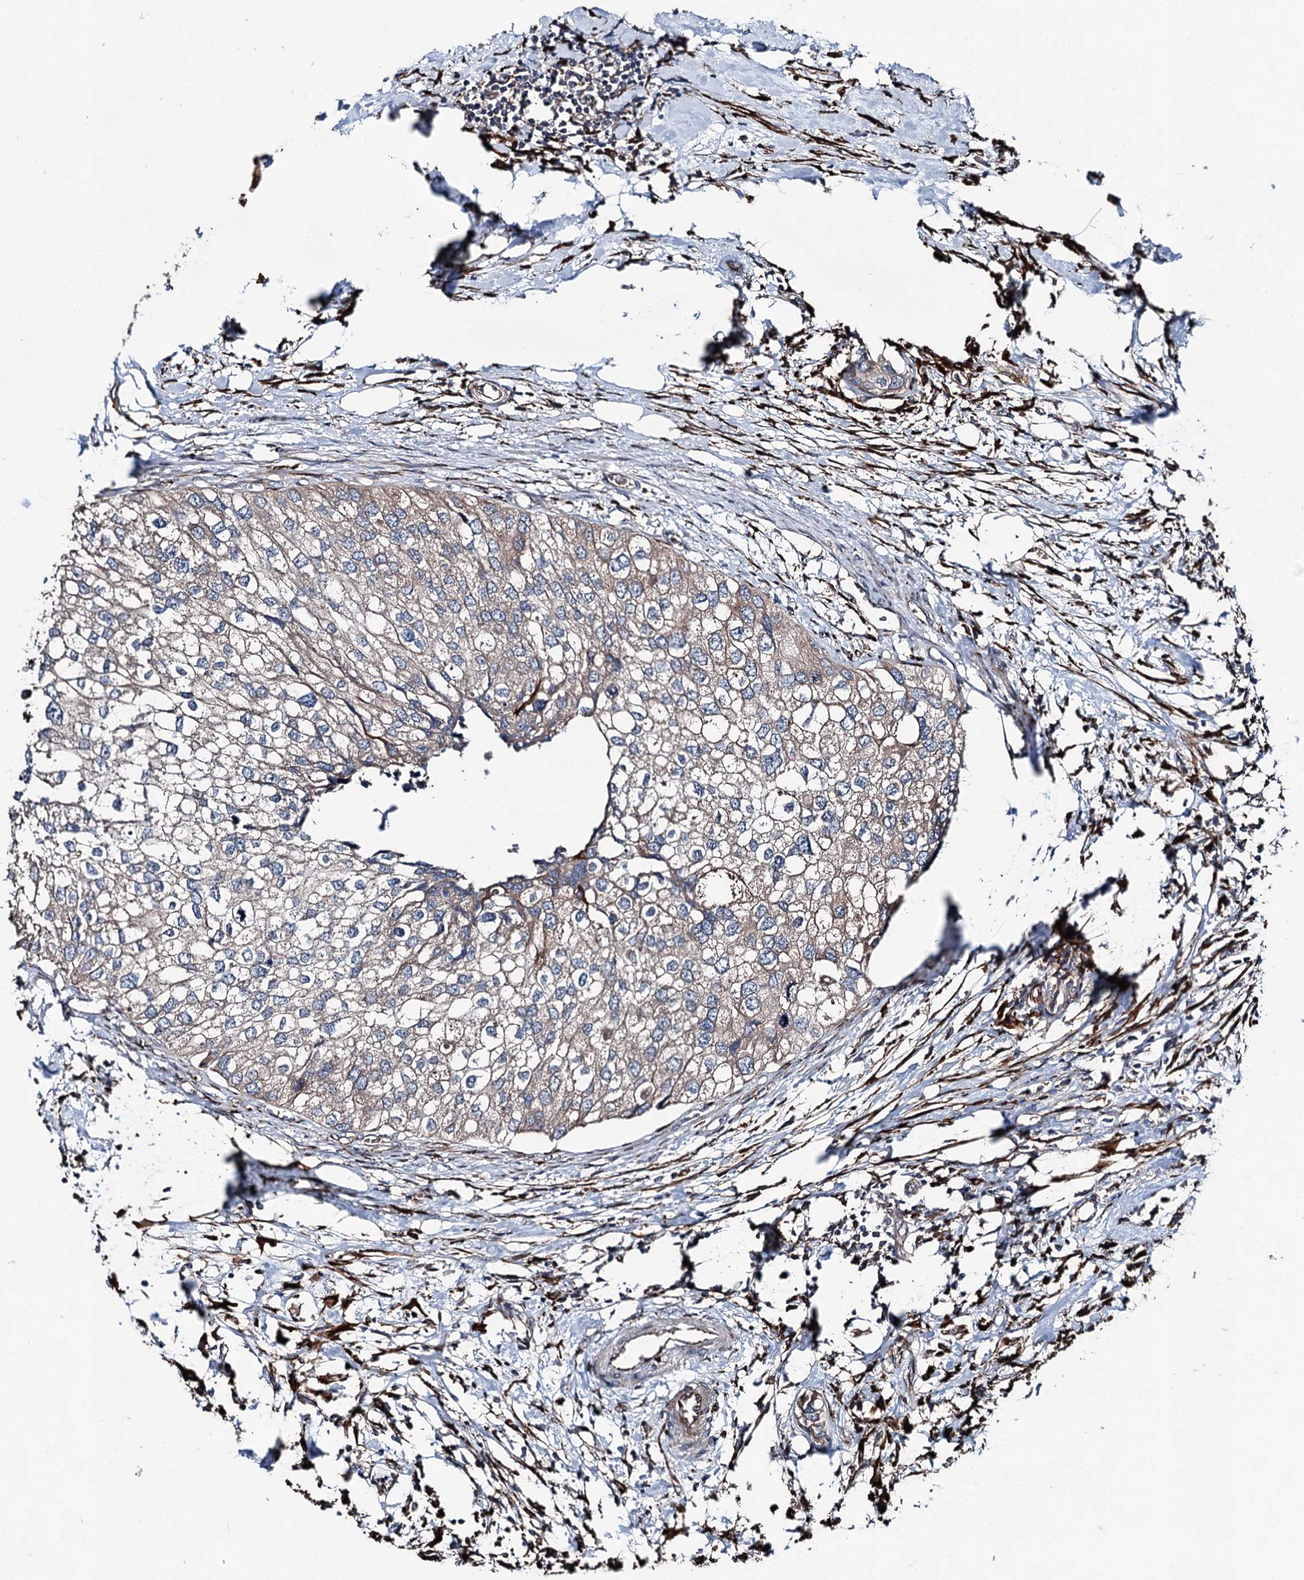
{"staining": {"intensity": "weak", "quantity": "<25%", "location": "cytoplasmic/membranous"}, "tissue": "urothelial cancer", "cell_type": "Tumor cells", "image_type": "cancer", "snomed": [{"axis": "morphology", "description": "Urothelial carcinoma, High grade"}, {"axis": "topography", "description": "Urinary bladder"}], "caption": "An IHC micrograph of urothelial cancer is shown. There is no staining in tumor cells of urothelial cancer.", "gene": "DDIAS", "patient": {"sex": "male", "age": 64}}